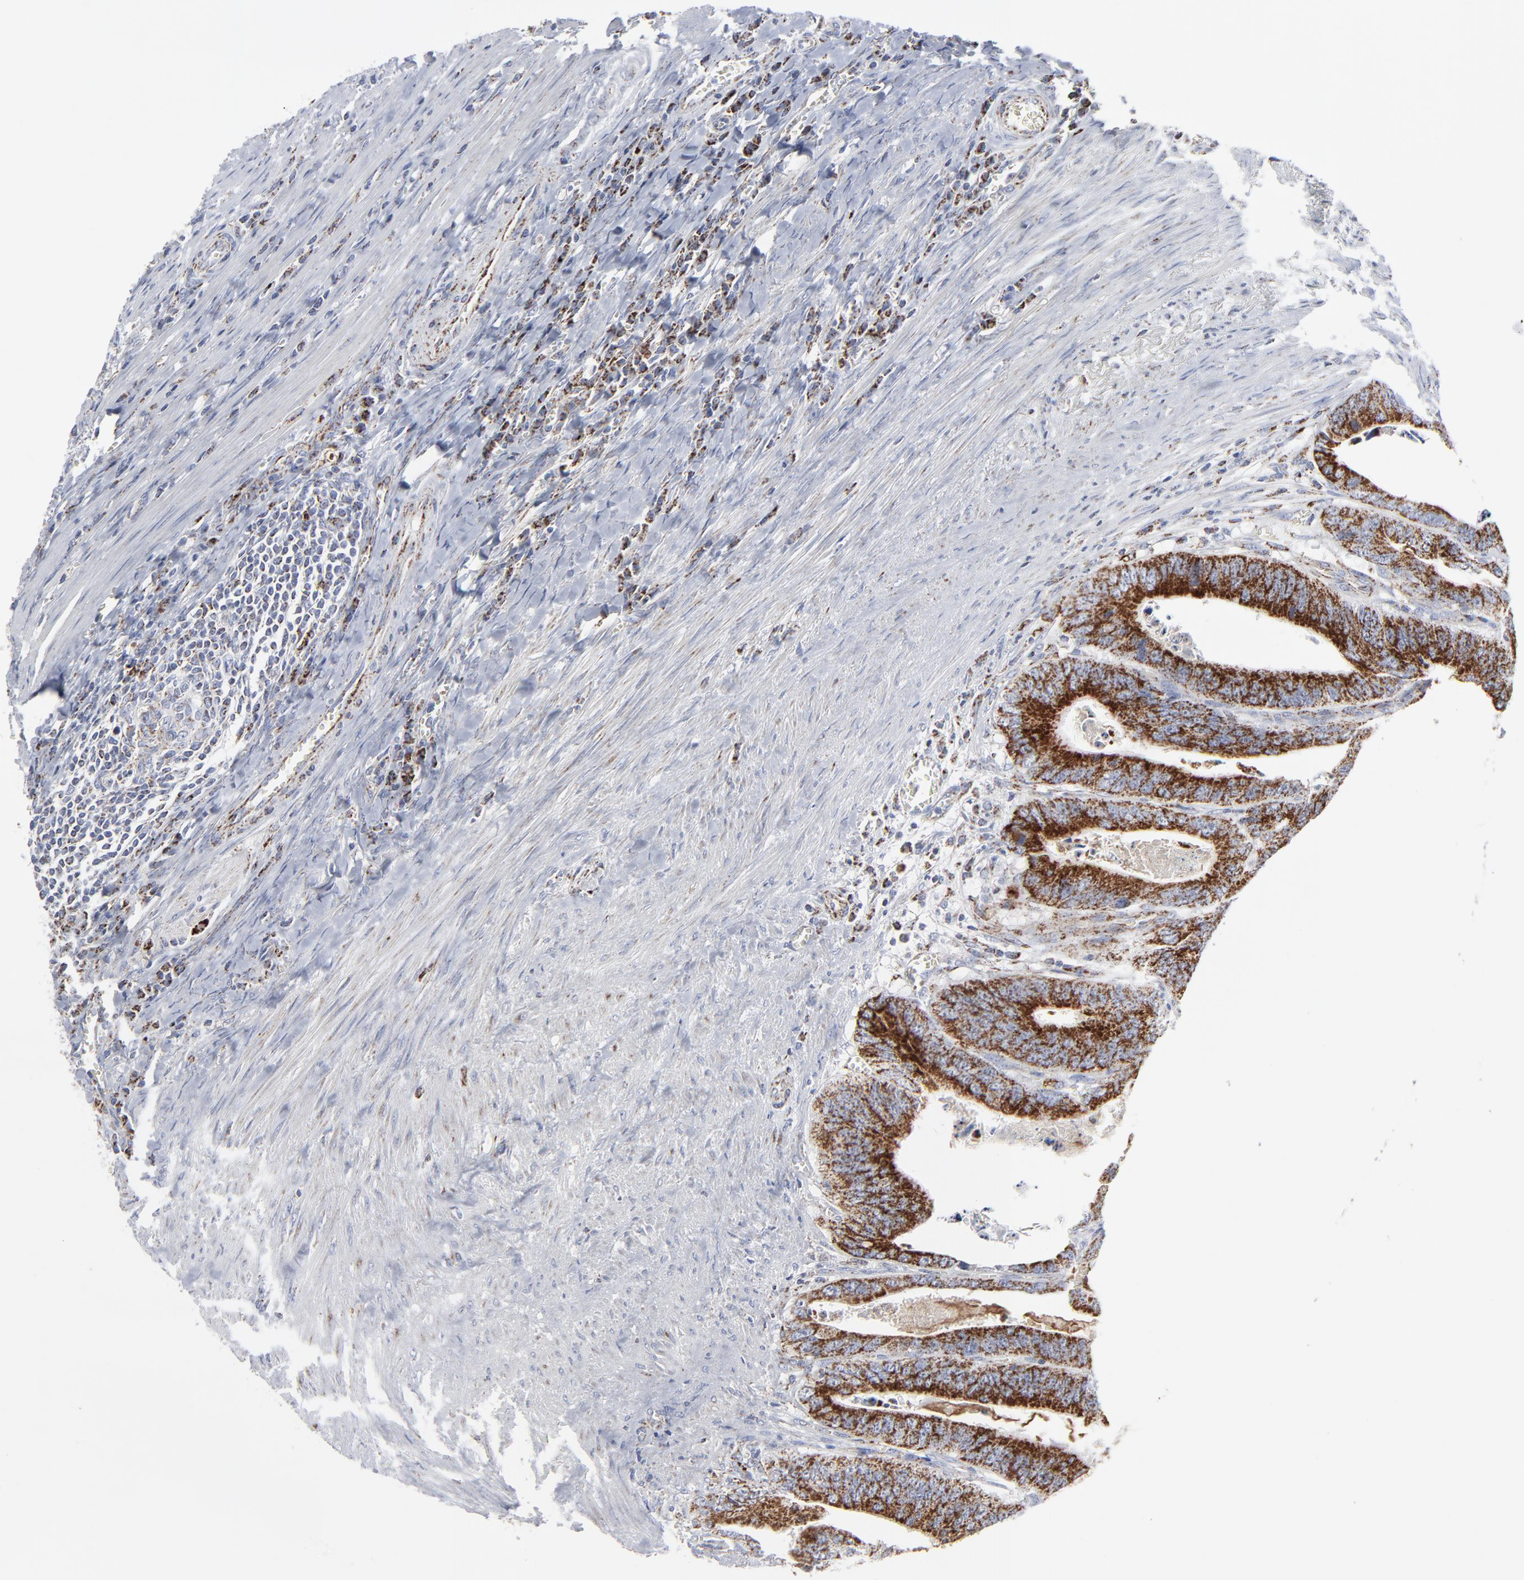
{"staining": {"intensity": "moderate", "quantity": ">75%", "location": "cytoplasmic/membranous"}, "tissue": "colorectal cancer", "cell_type": "Tumor cells", "image_type": "cancer", "snomed": [{"axis": "morphology", "description": "Adenocarcinoma, NOS"}, {"axis": "topography", "description": "Colon"}], "caption": "Tumor cells demonstrate medium levels of moderate cytoplasmic/membranous staining in approximately >75% of cells in adenocarcinoma (colorectal). (Stains: DAB (3,3'-diaminobenzidine) in brown, nuclei in blue, Microscopy: brightfield microscopy at high magnification).", "gene": "TXNRD2", "patient": {"sex": "male", "age": 72}}